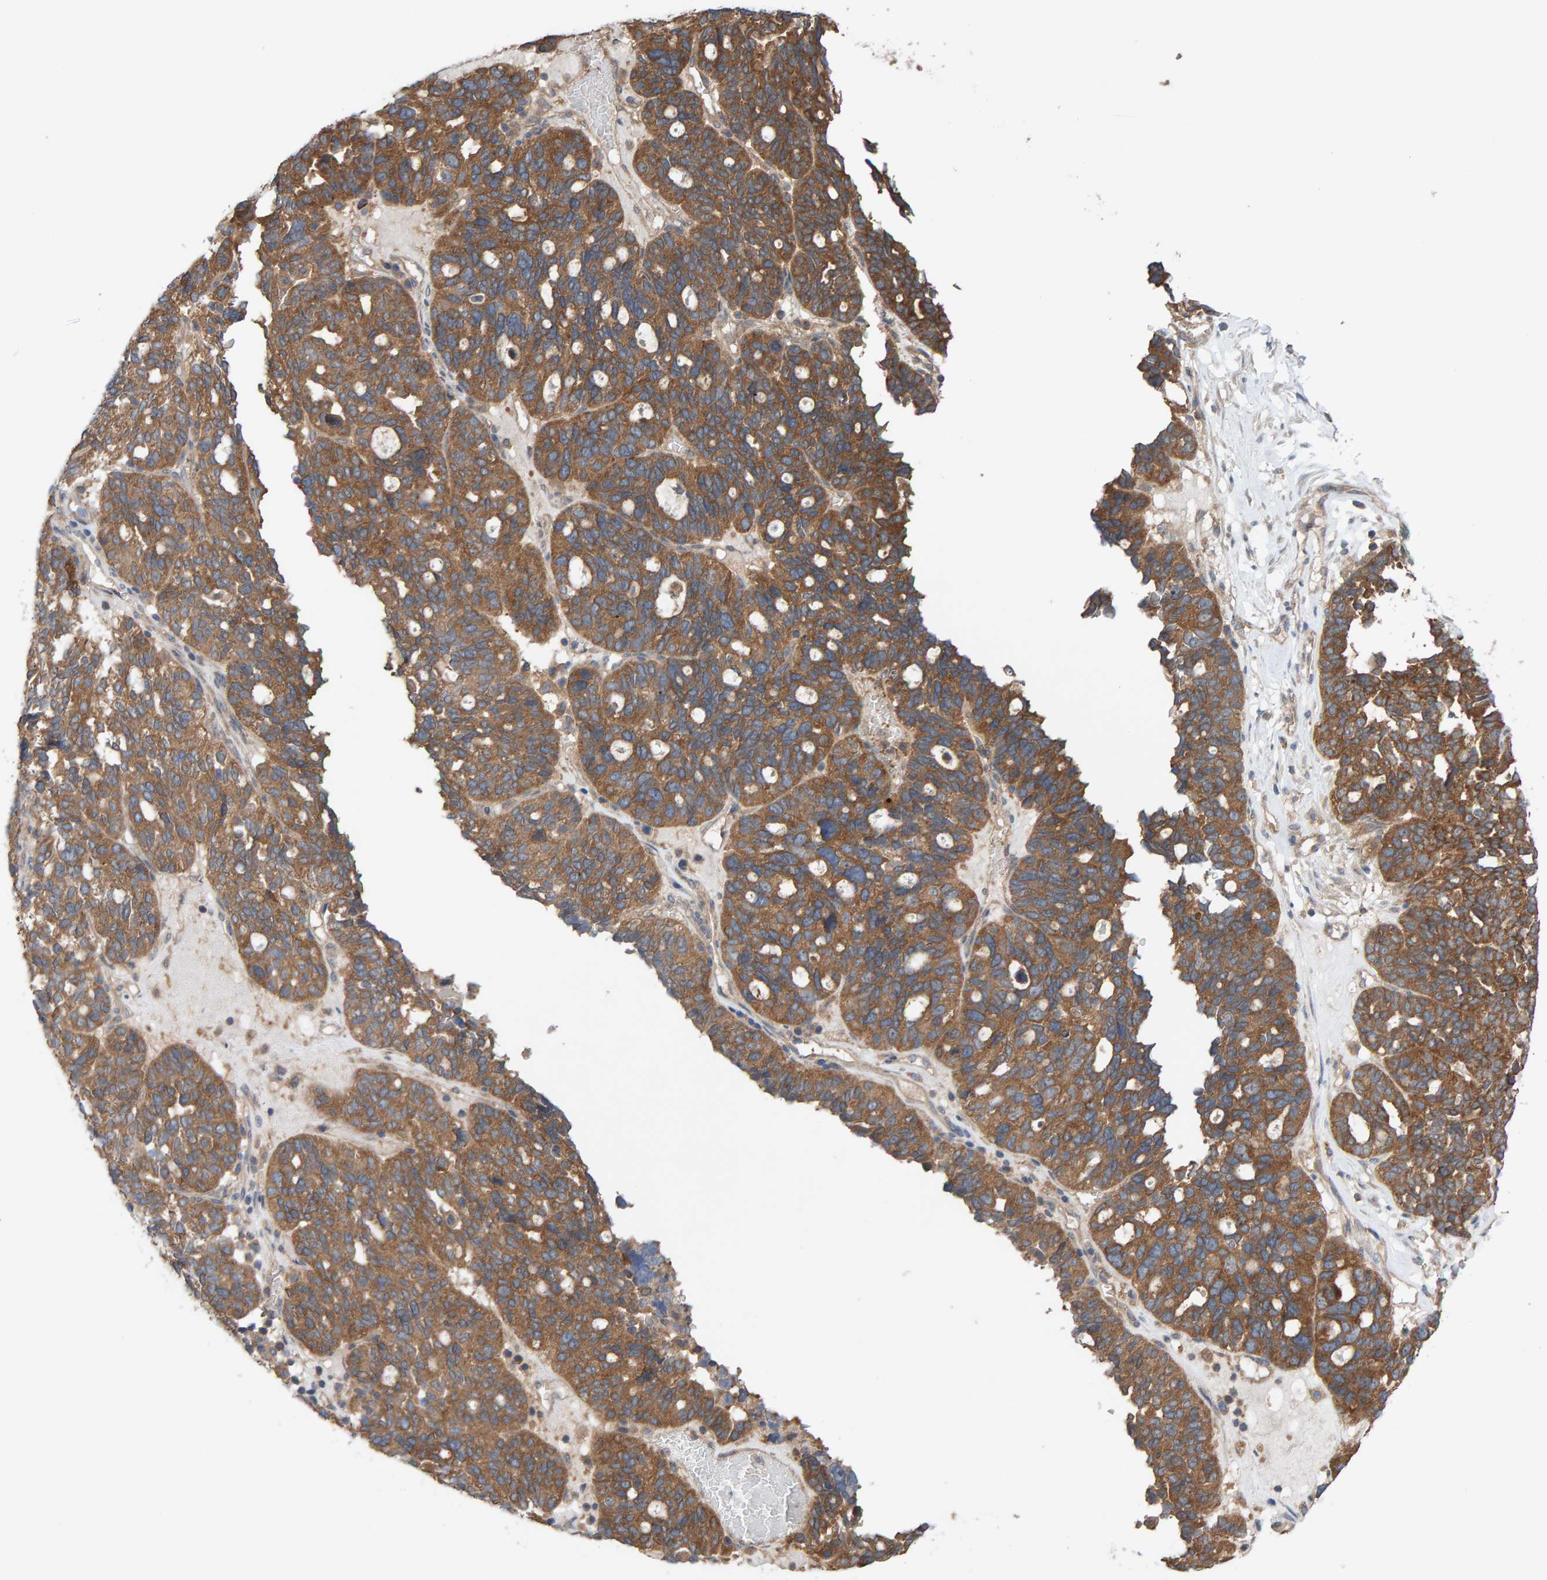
{"staining": {"intensity": "moderate", "quantity": ">75%", "location": "cytoplasmic/membranous"}, "tissue": "ovarian cancer", "cell_type": "Tumor cells", "image_type": "cancer", "snomed": [{"axis": "morphology", "description": "Cystadenocarcinoma, serous, NOS"}, {"axis": "topography", "description": "Ovary"}], "caption": "Immunohistochemical staining of human serous cystadenocarcinoma (ovarian) displays medium levels of moderate cytoplasmic/membranous positivity in about >75% of tumor cells. (IHC, brightfield microscopy, high magnification).", "gene": "LRSAM1", "patient": {"sex": "female", "age": 59}}